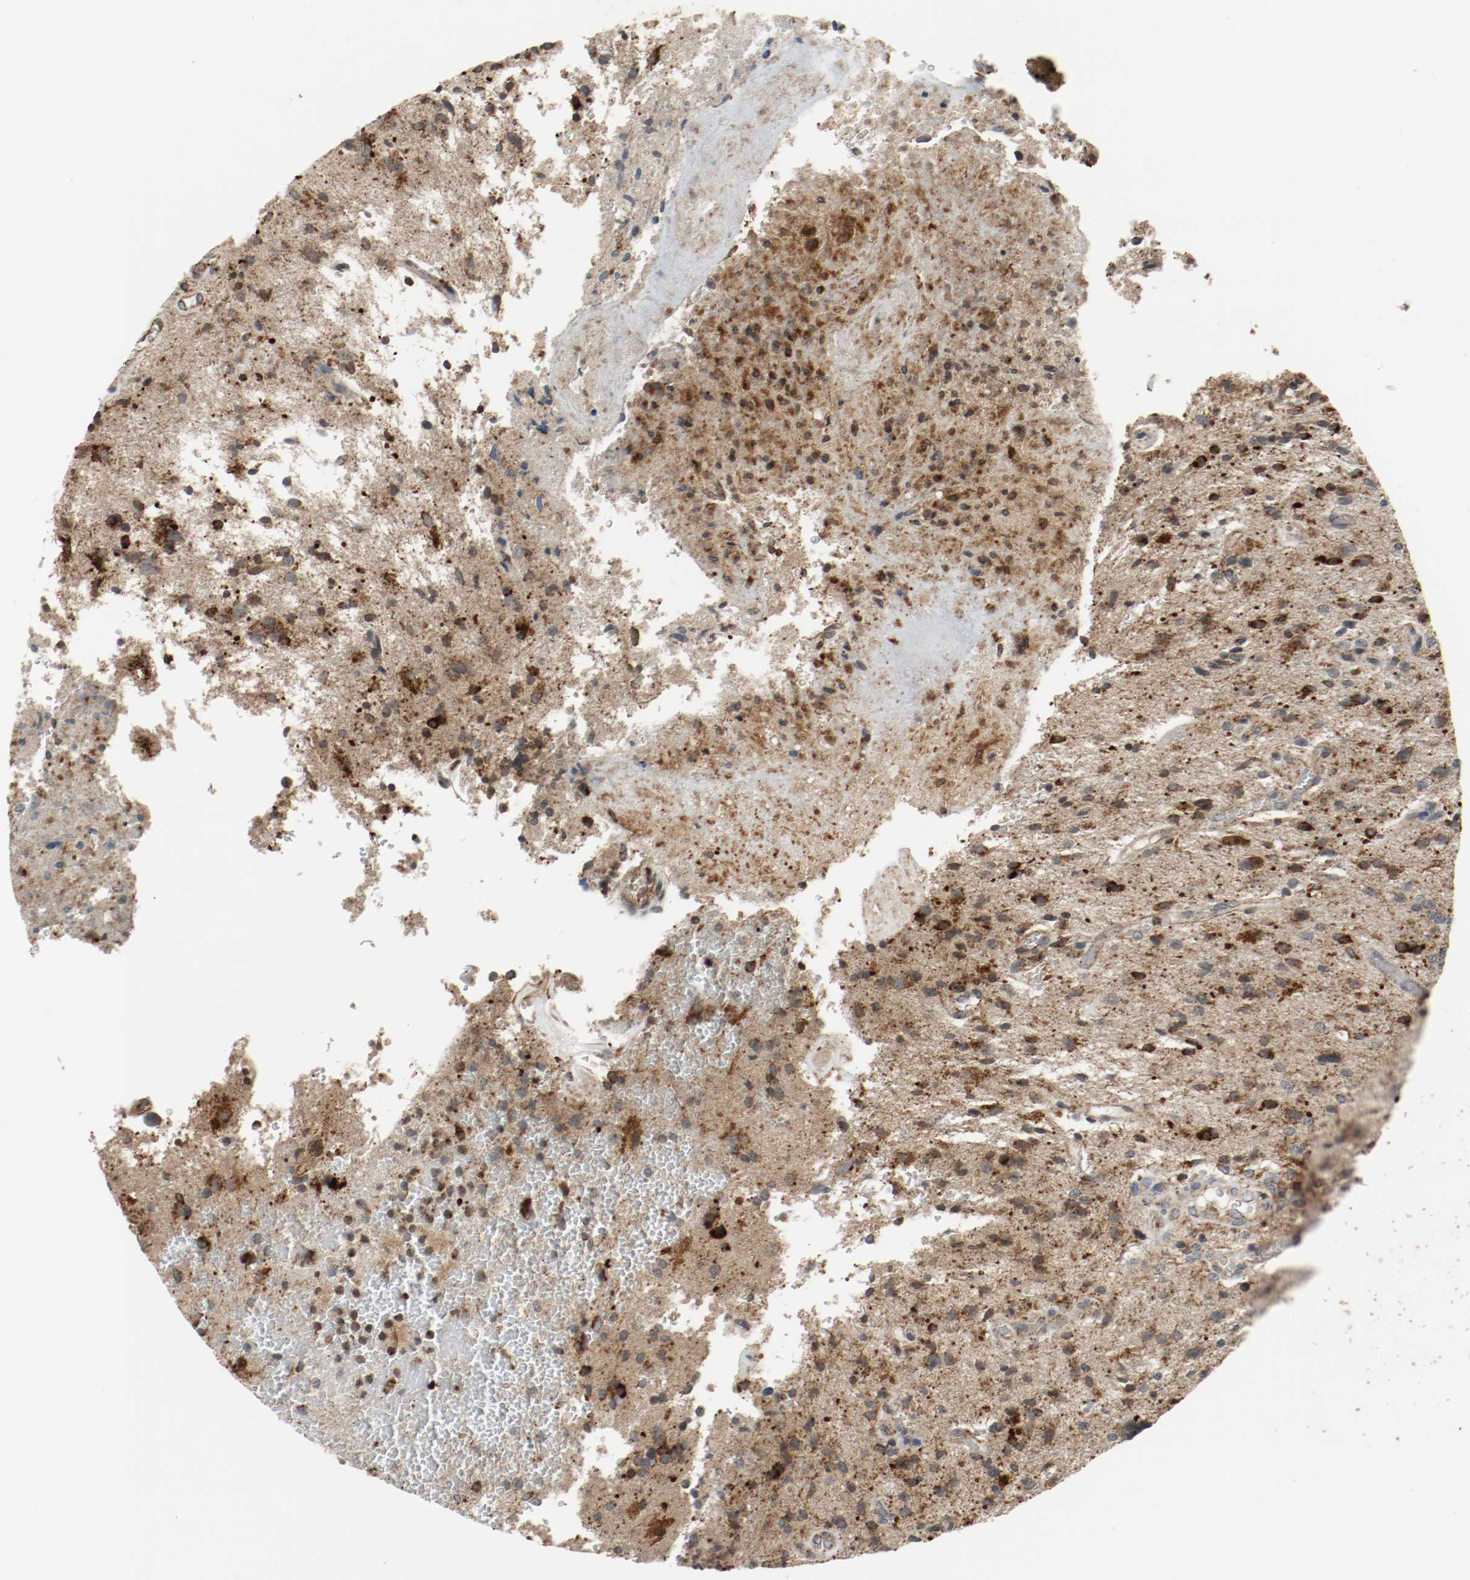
{"staining": {"intensity": "strong", "quantity": ">75%", "location": "cytoplasmic/membranous"}, "tissue": "glioma", "cell_type": "Tumor cells", "image_type": "cancer", "snomed": [{"axis": "morphology", "description": "Normal tissue, NOS"}, {"axis": "morphology", "description": "Glioma, malignant, High grade"}, {"axis": "topography", "description": "Cerebral cortex"}], "caption": "Immunohistochemistry (IHC) of human malignant glioma (high-grade) demonstrates high levels of strong cytoplasmic/membranous positivity in approximately >75% of tumor cells.", "gene": "LAMP2", "patient": {"sex": "male", "age": 75}}